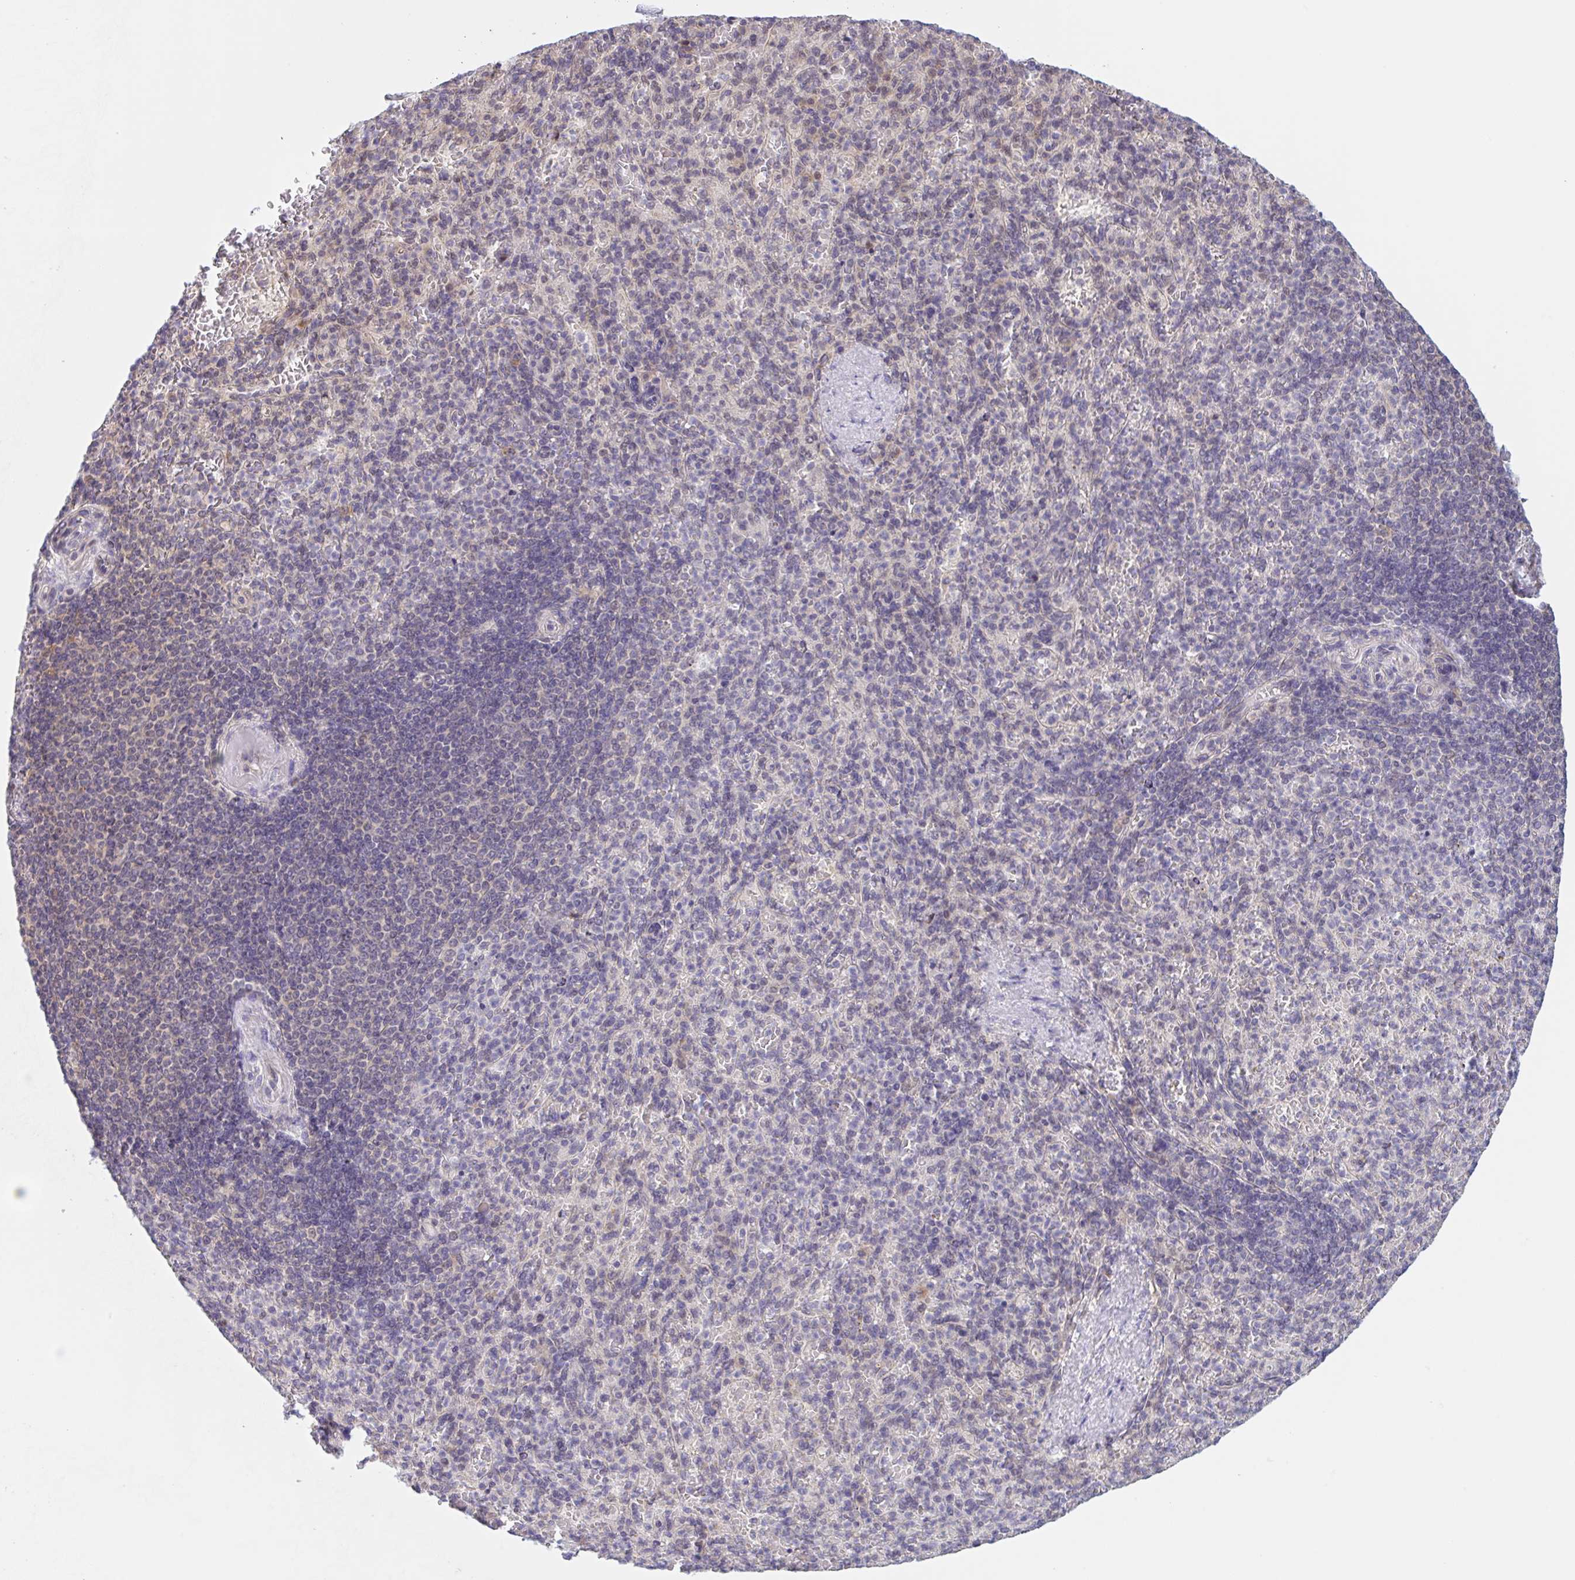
{"staining": {"intensity": "negative", "quantity": "none", "location": "none"}, "tissue": "spleen", "cell_type": "Cells in red pulp", "image_type": "normal", "snomed": [{"axis": "morphology", "description": "Normal tissue, NOS"}, {"axis": "topography", "description": "Spleen"}], "caption": "Immunohistochemistry of benign spleen reveals no staining in cells in red pulp.", "gene": "TBPL2", "patient": {"sex": "female", "age": 74}}